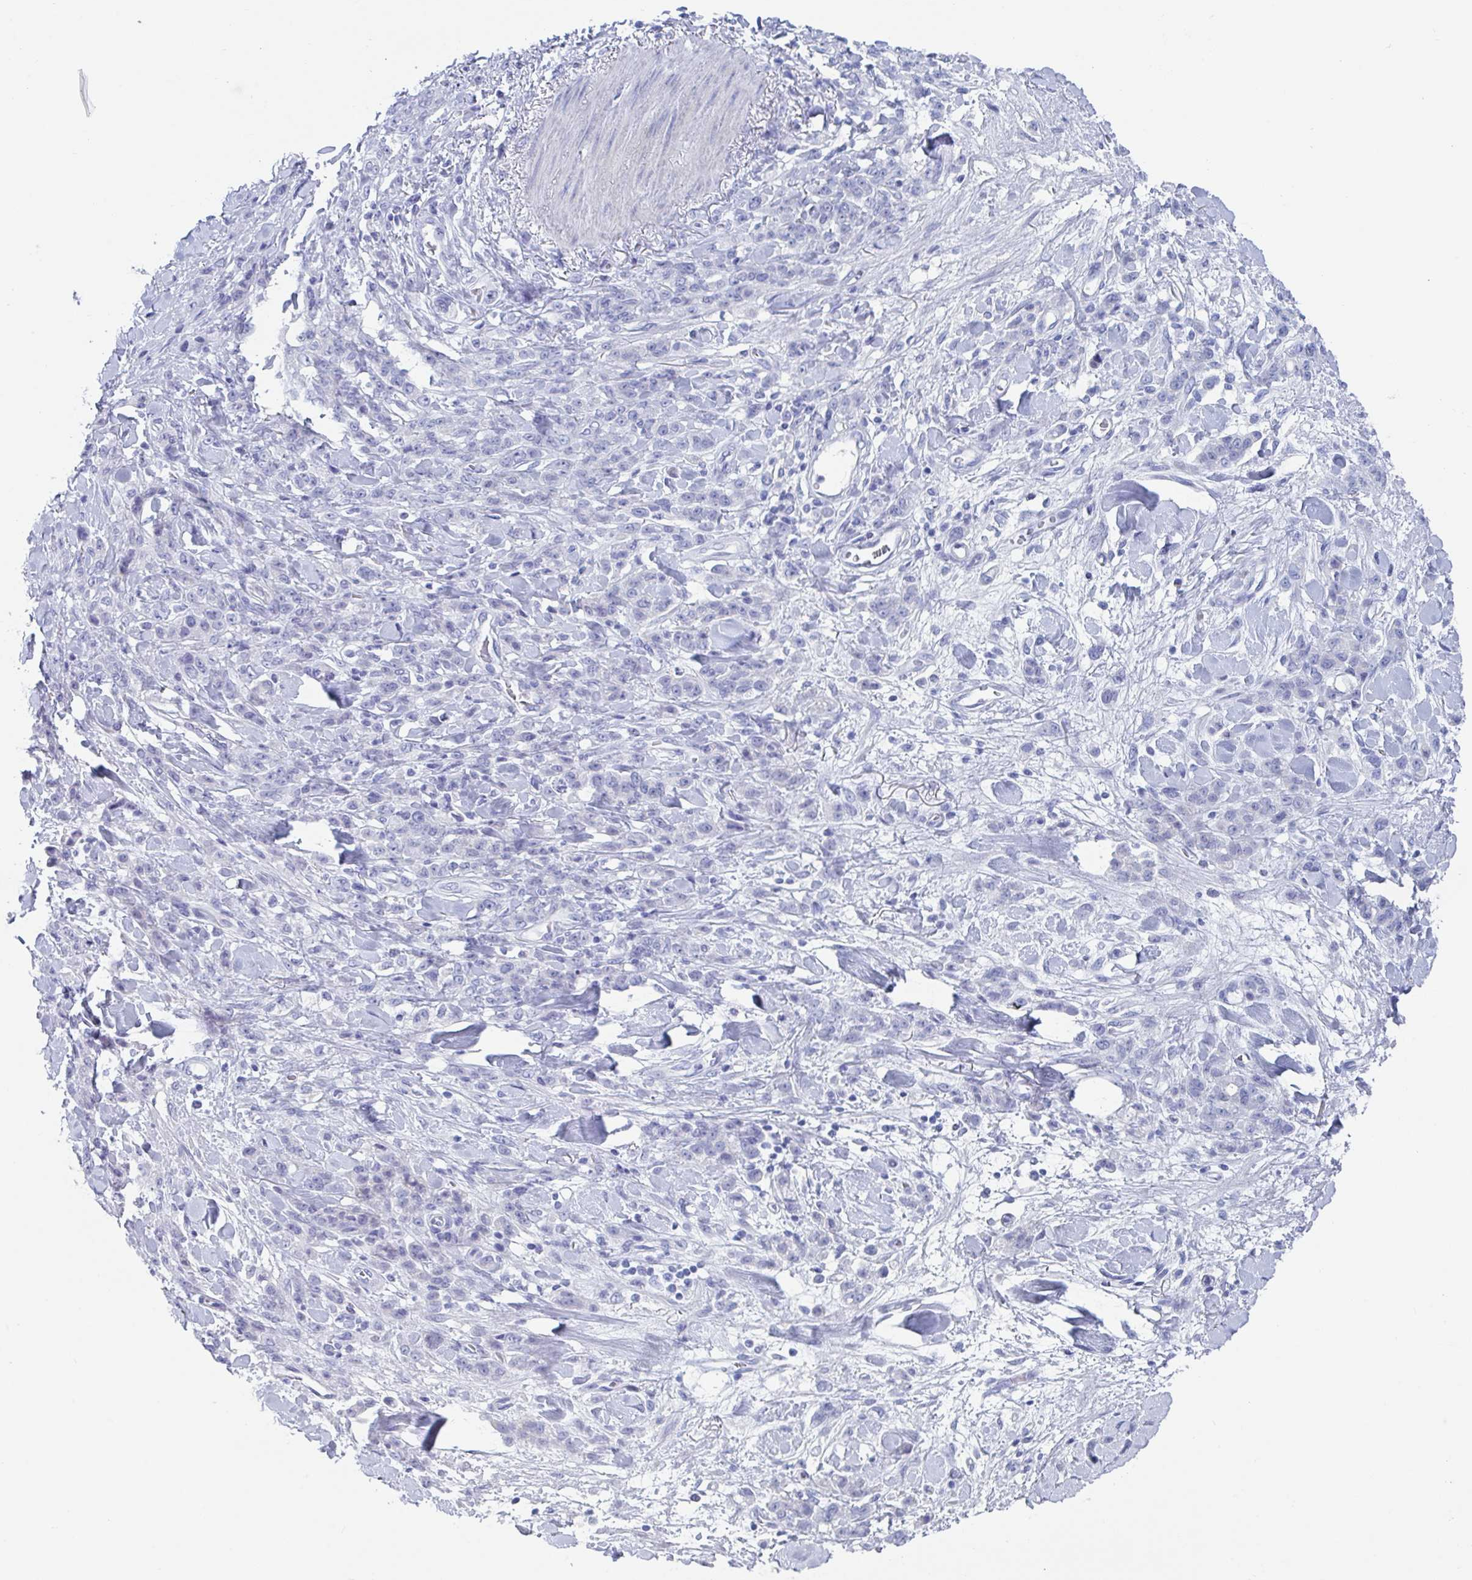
{"staining": {"intensity": "negative", "quantity": "none", "location": "none"}, "tissue": "stomach cancer", "cell_type": "Tumor cells", "image_type": "cancer", "snomed": [{"axis": "morphology", "description": "Normal tissue, NOS"}, {"axis": "morphology", "description": "Adenocarcinoma, NOS"}, {"axis": "topography", "description": "Stomach"}], "caption": "This is a image of immunohistochemistry (IHC) staining of stomach adenocarcinoma, which shows no positivity in tumor cells.", "gene": "ZPBP", "patient": {"sex": "male", "age": 82}}